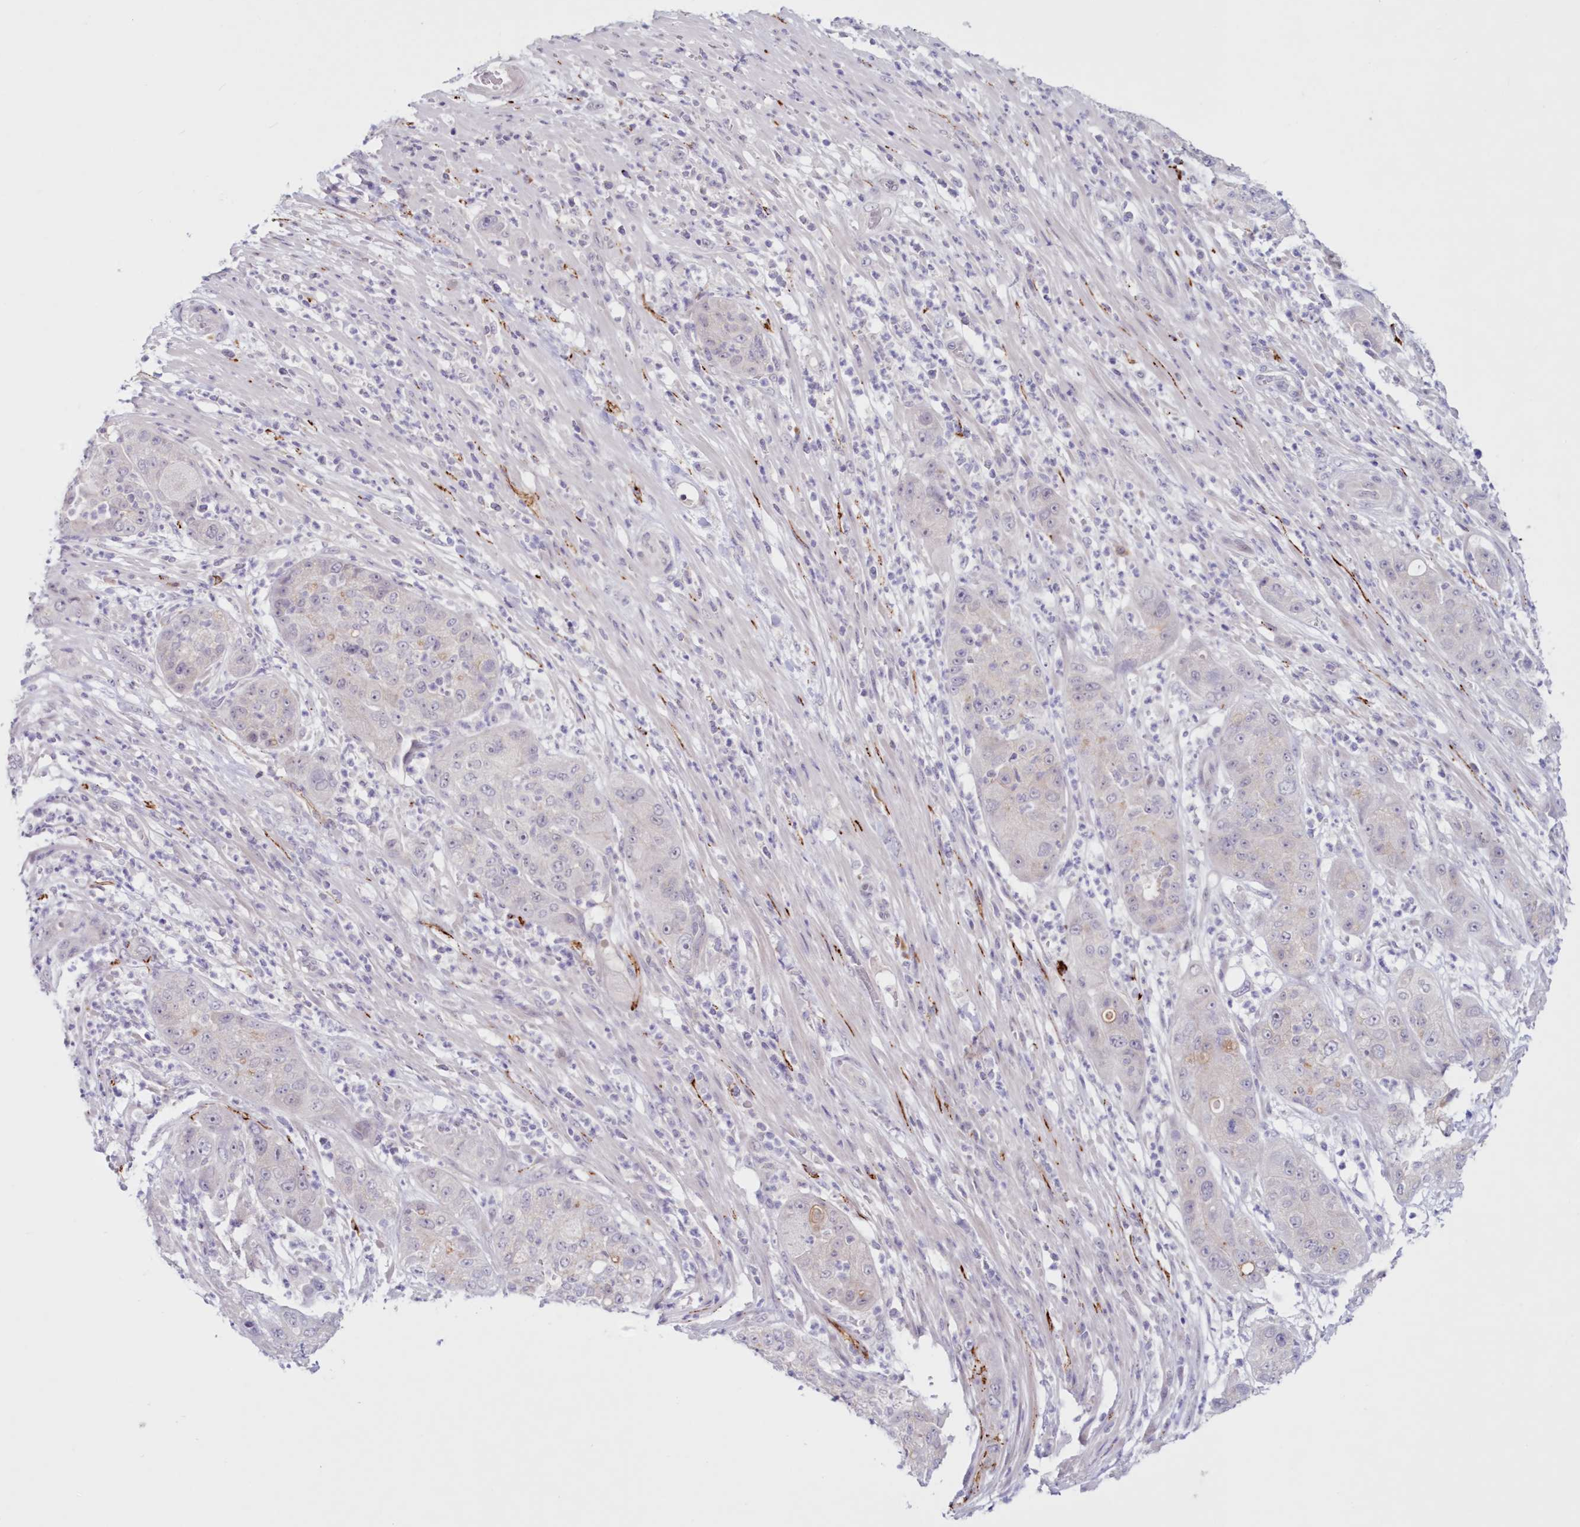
{"staining": {"intensity": "negative", "quantity": "none", "location": "none"}, "tissue": "pancreatic cancer", "cell_type": "Tumor cells", "image_type": "cancer", "snomed": [{"axis": "morphology", "description": "Adenocarcinoma, NOS"}, {"axis": "topography", "description": "Pancreas"}], "caption": "Immunohistochemistry (IHC) of human pancreatic cancer shows no expression in tumor cells.", "gene": "SNED1", "patient": {"sex": "female", "age": 78}}